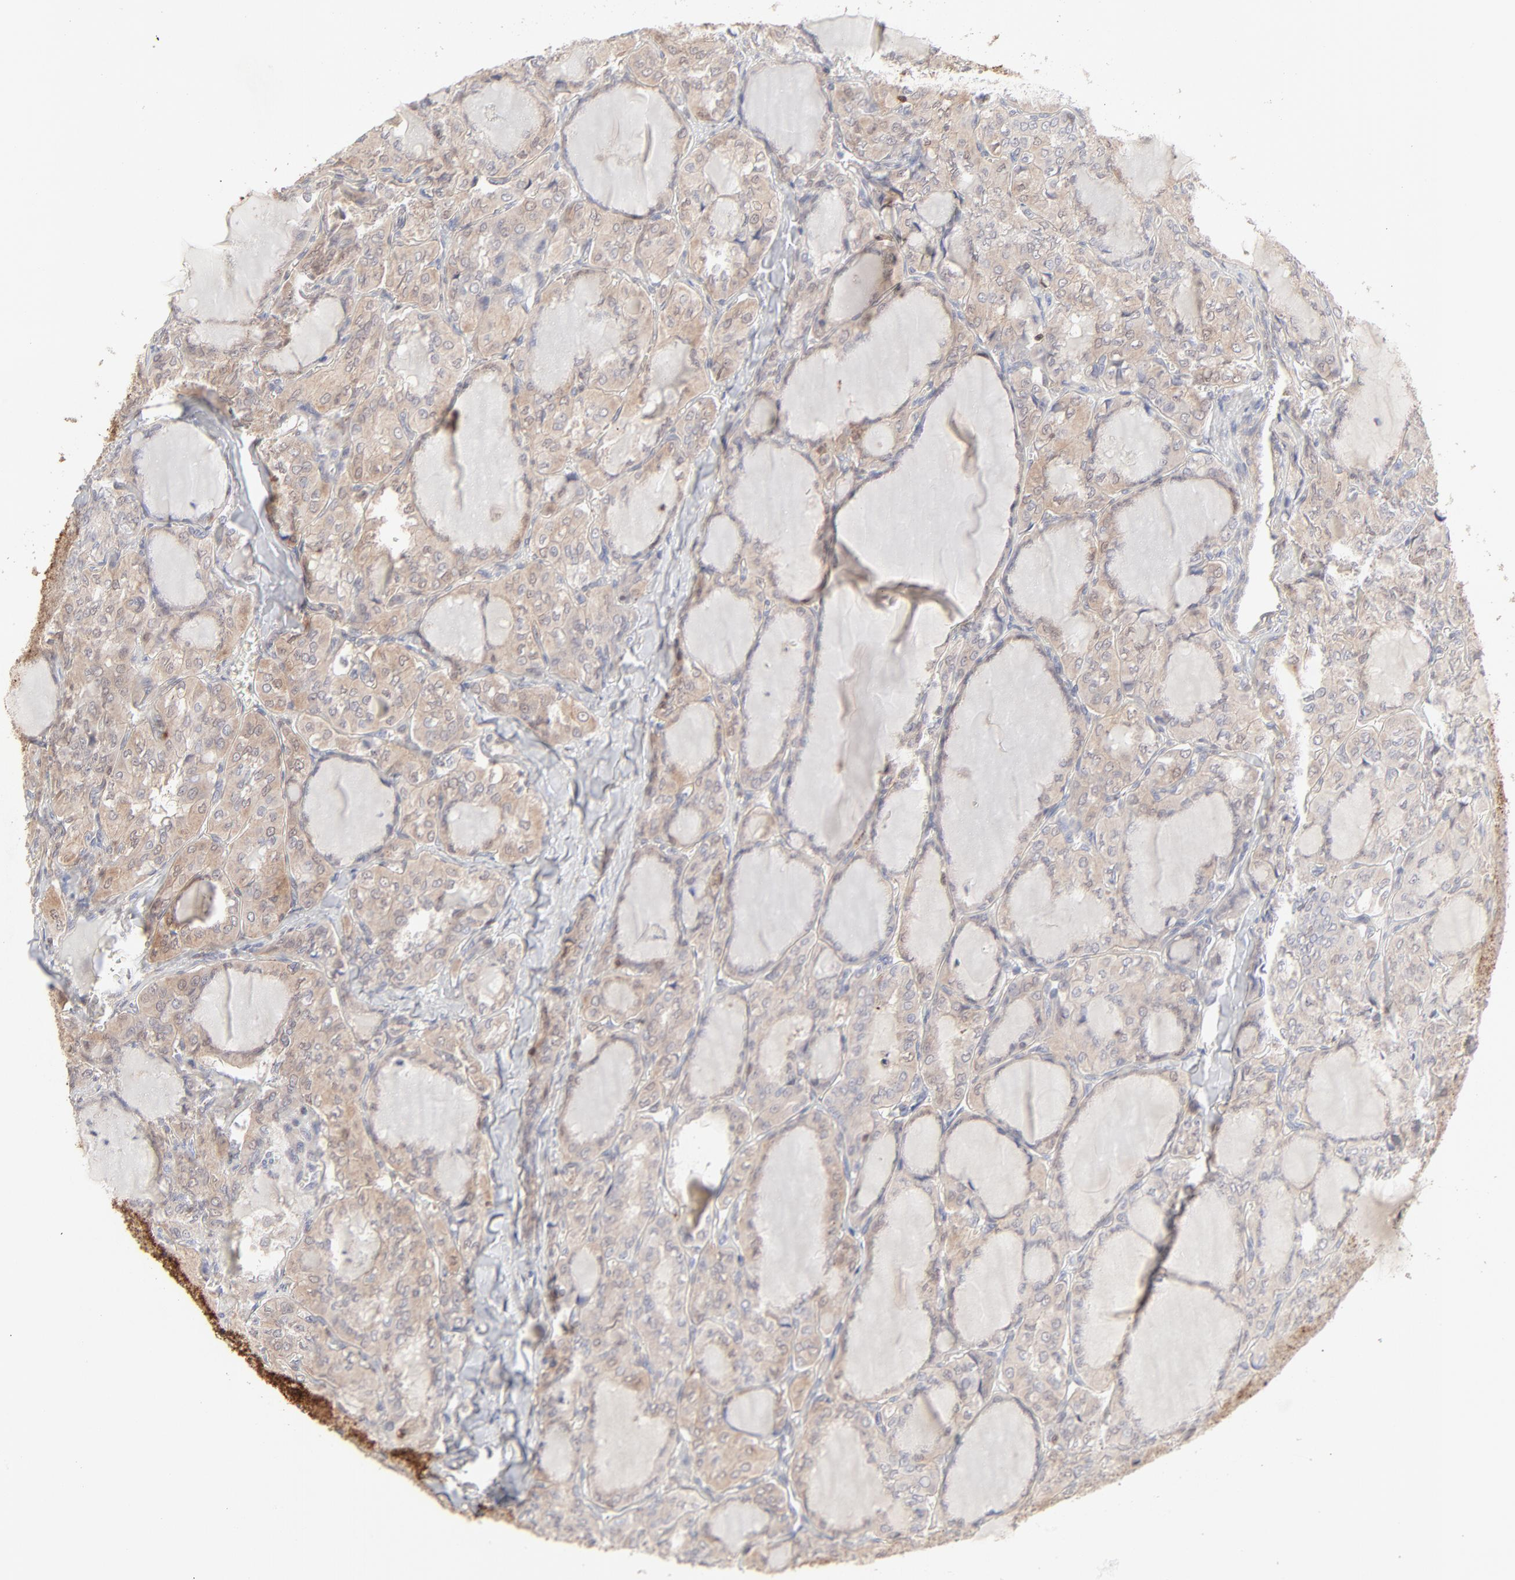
{"staining": {"intensity": "negative", "quantity": "none", "location": "none"}, "tissue": "thyroid cancer", "cell_type": "Tumor cells", "image_type": "cancer", "snomed": [{"axis": "morphology", "description": "Papillary adenocarcinoma, NOS"}, {"axis": "topography", "description": "Thyroid gland"}], "caption": "IHC photomicrograph of neoplastic tissue: thyroid papillary adenocarcinoma stained with DAB (3,3'-diaminobenzidine) reveals no significant protein expression in tumor cells. The staining is performed using DAB brown chromogen with nuclei counter-stained in using hematoxylin.", "gene": "CDK6", "patient": {"sex": "male", "age": 20}}